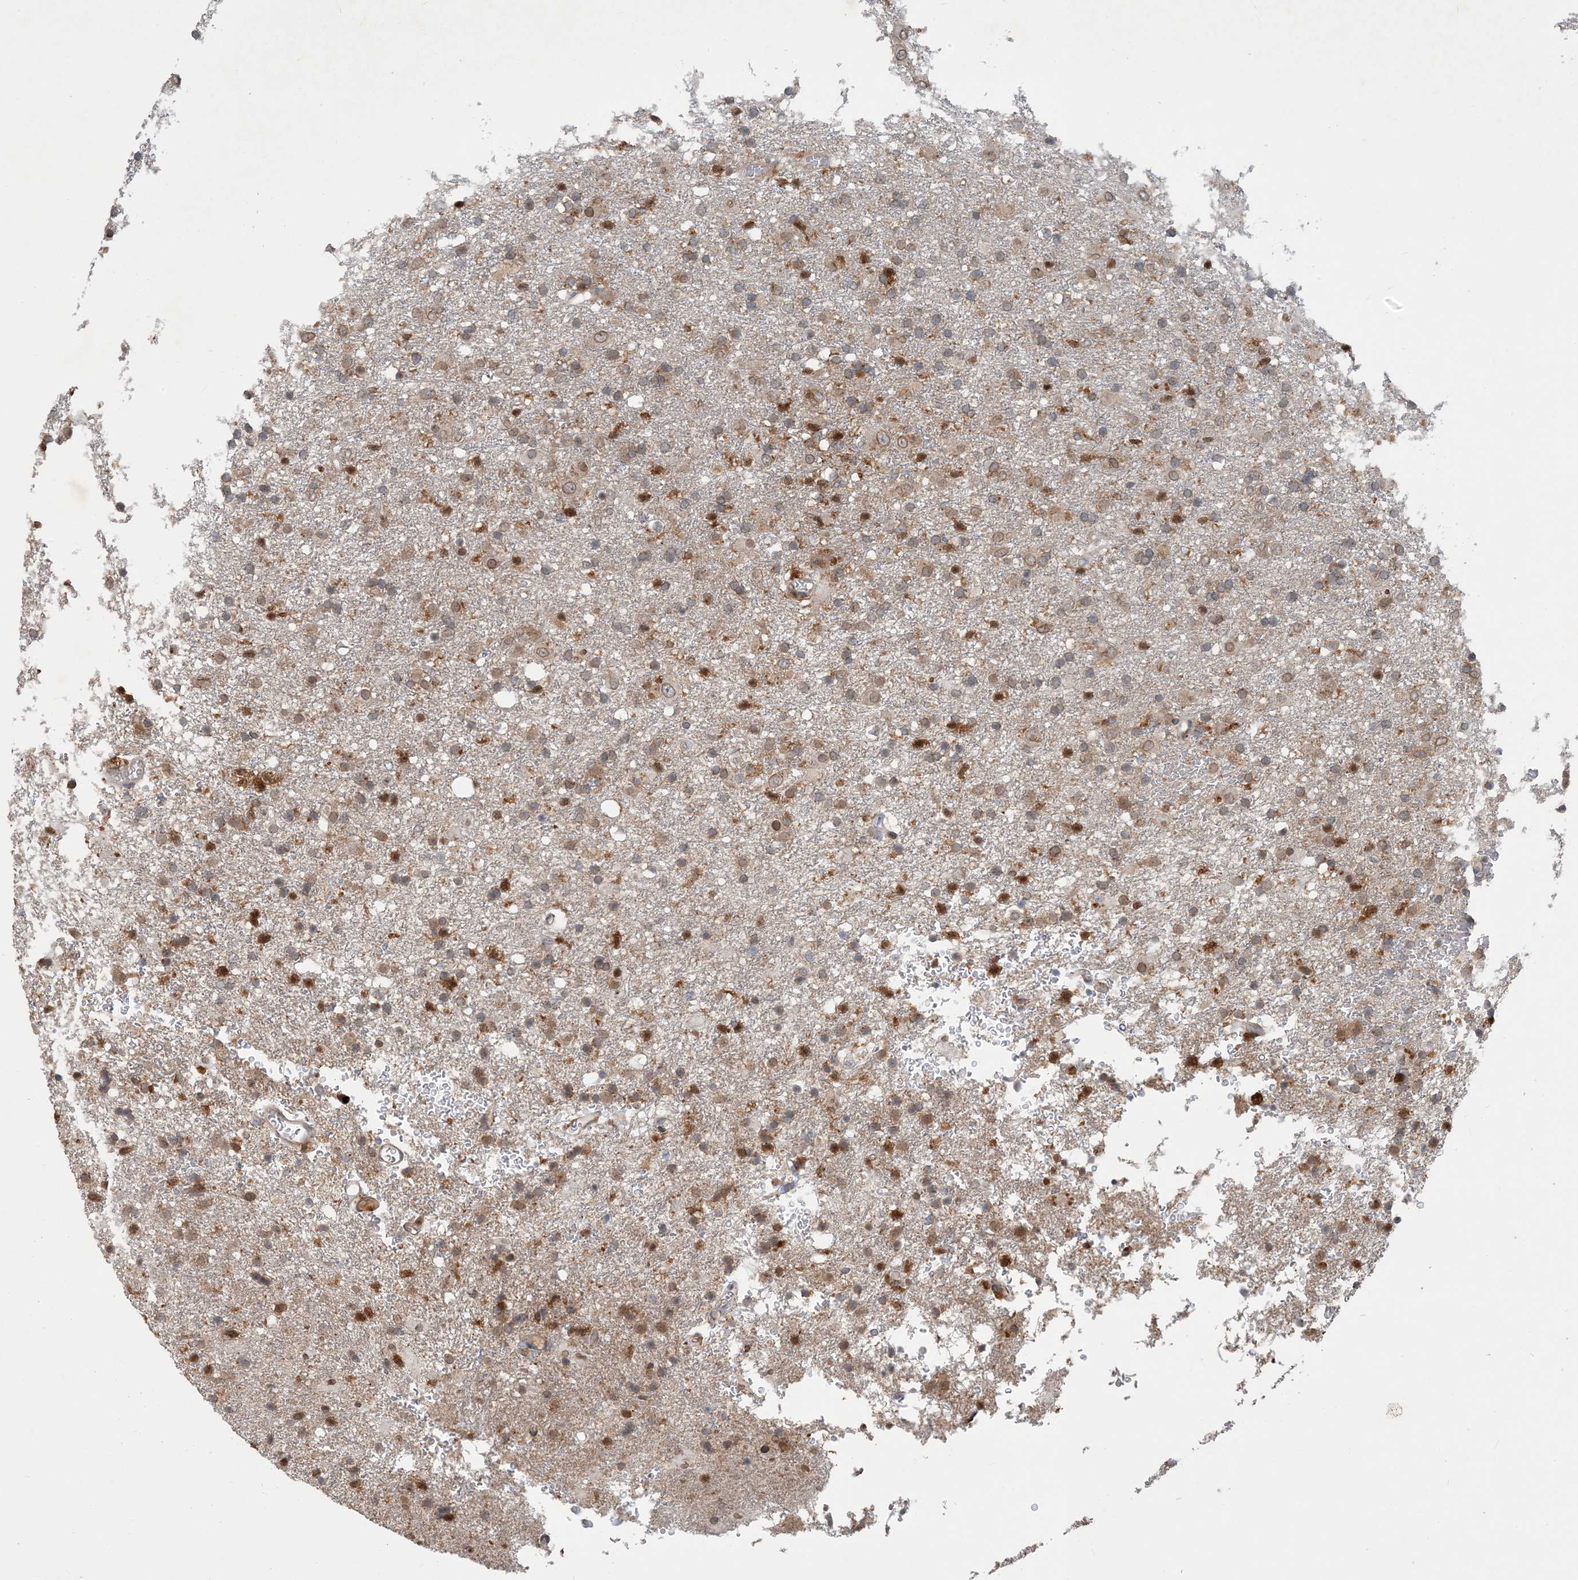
{"staining": {"intensity": "weak", "quantity": ">75%", "location": "cytoplasmic/membranous,nuclear"}, "tissue": "glioma", "cell_type": "Tumor cells", "image_type": "cancer", "snomed": [{"axis": "morphology", "description": "Glioma, malignant, Low grade"}, {"axis": "topography", "description": "Brain"}], "caption": "Malignant glioma (low-grade) tissue demonstrates weak cytoplasmic/membranous and nuclear positivity in about >75% of tumor cells, visualized by immunohistochemistry.", "gene": "NAGK", "patient": {"sex": "male", "age": 65}}